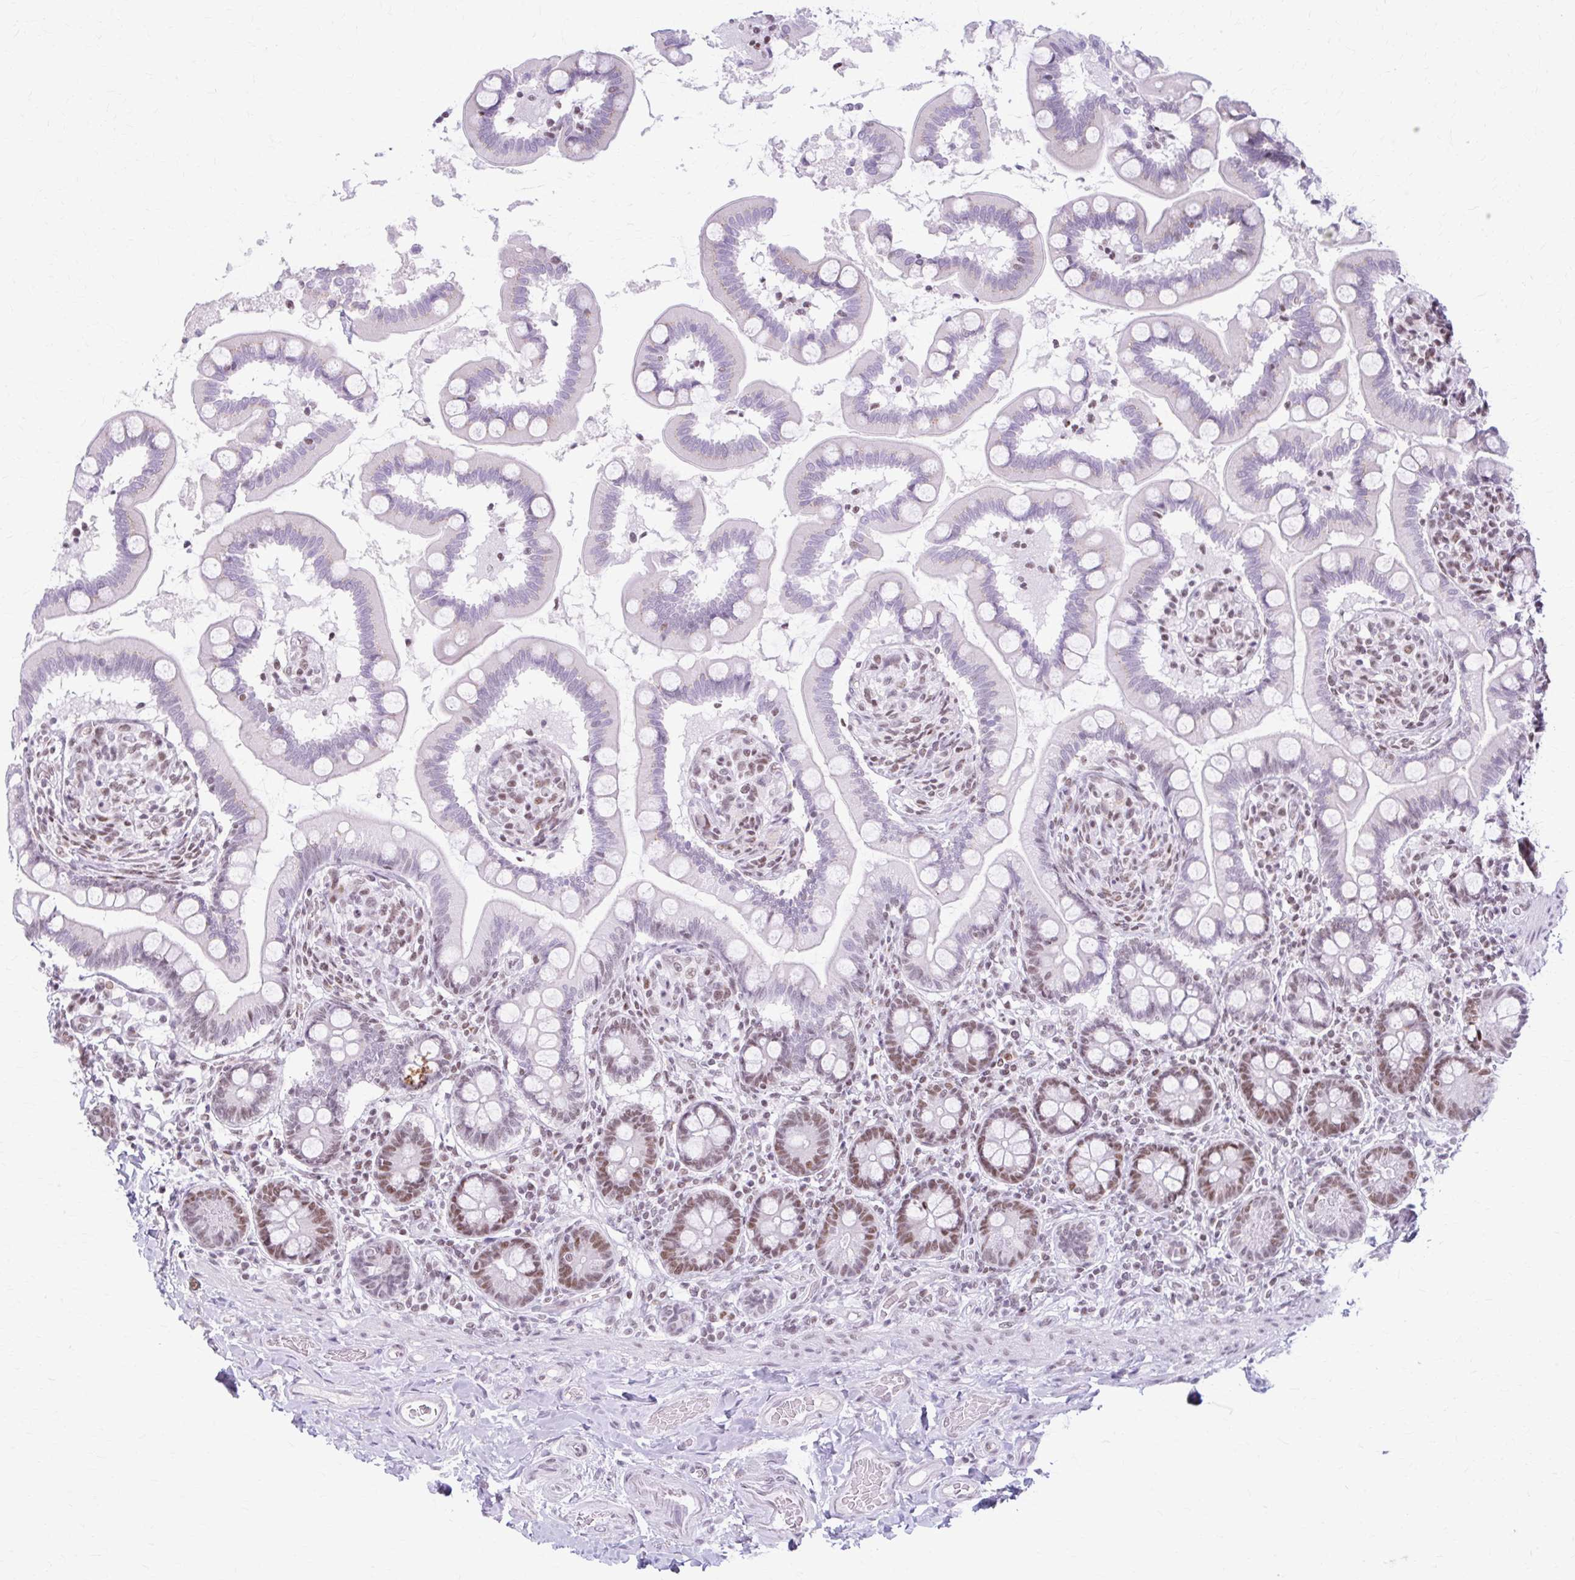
{"staining": {"intensity": "moderate", "quantity": "25%-75%", "location": "nuclear"}, "tissue": "small intestine", "cell_type": "Glandular cells", "image_type": "normal", "snomed": [{"axis": "morphology", "description": "Normal tissue, NOS"}, {"axis": "topography", "description": "Small intestine"}], "caption": "Protein staining by immunohistochemistry reveals moderate nuclear expression in approximately 25%-75% of glandular cells in unremarkable small intestine.", "gene": "PABIR1", "patient": {"sex": "female", "age": 64}}